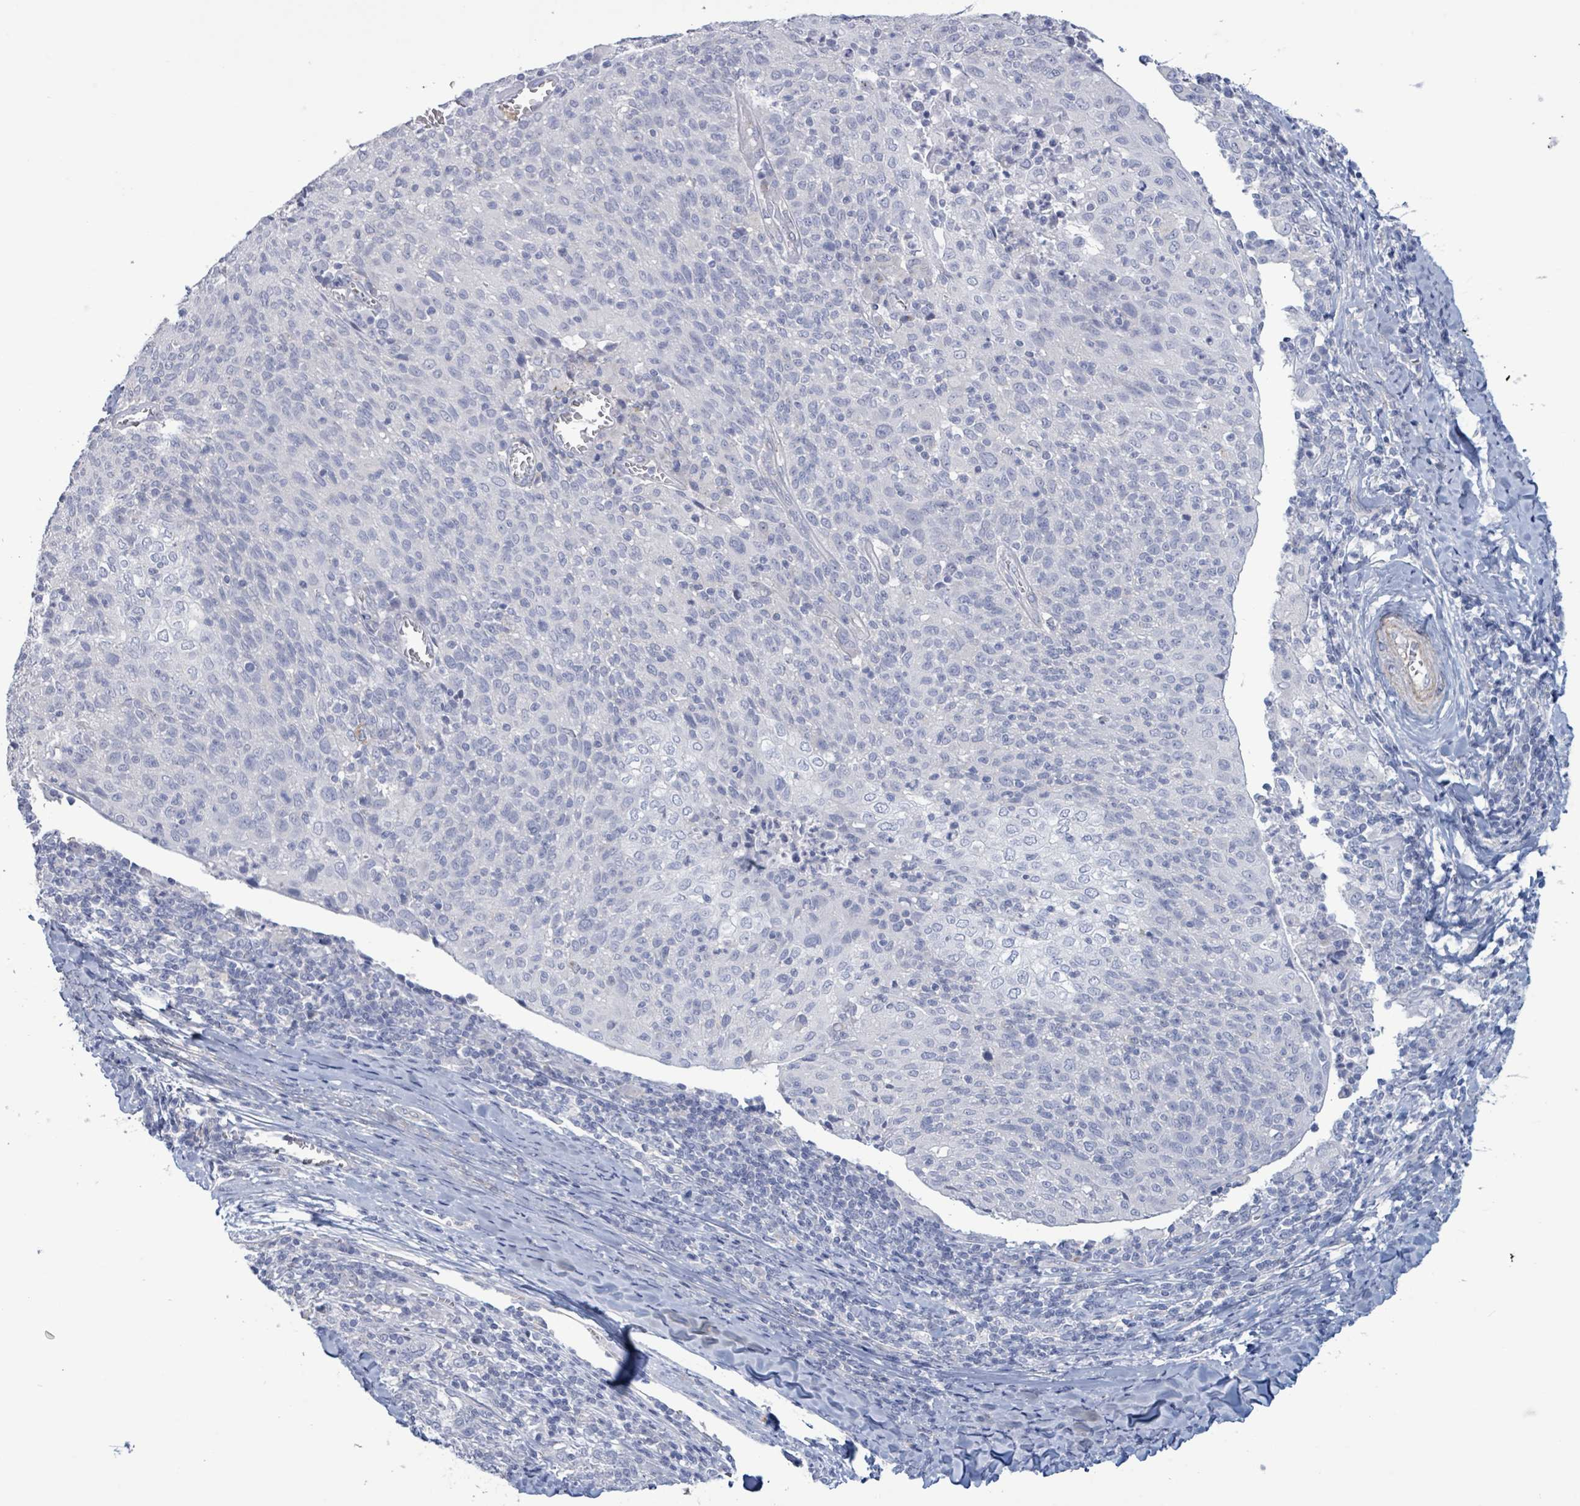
{"staining": {"intensity": "negative", "quantity": "none", "location": "none"}, "tissue": "cervical cancer", "cell_type": "Tumor cells", "image_type": "cancer", "snomed": [{"axis": "morphology", "description": "Squamous cell carcinoma, NOS"}, {"axis": "topography", "description": "Cervix"}], "caption": "Human cervical cancer stained for a protein using IHC displays no staining in tumor cells.", "gene": "PKLR", "patient": {"sex": "female", "age": 52}}